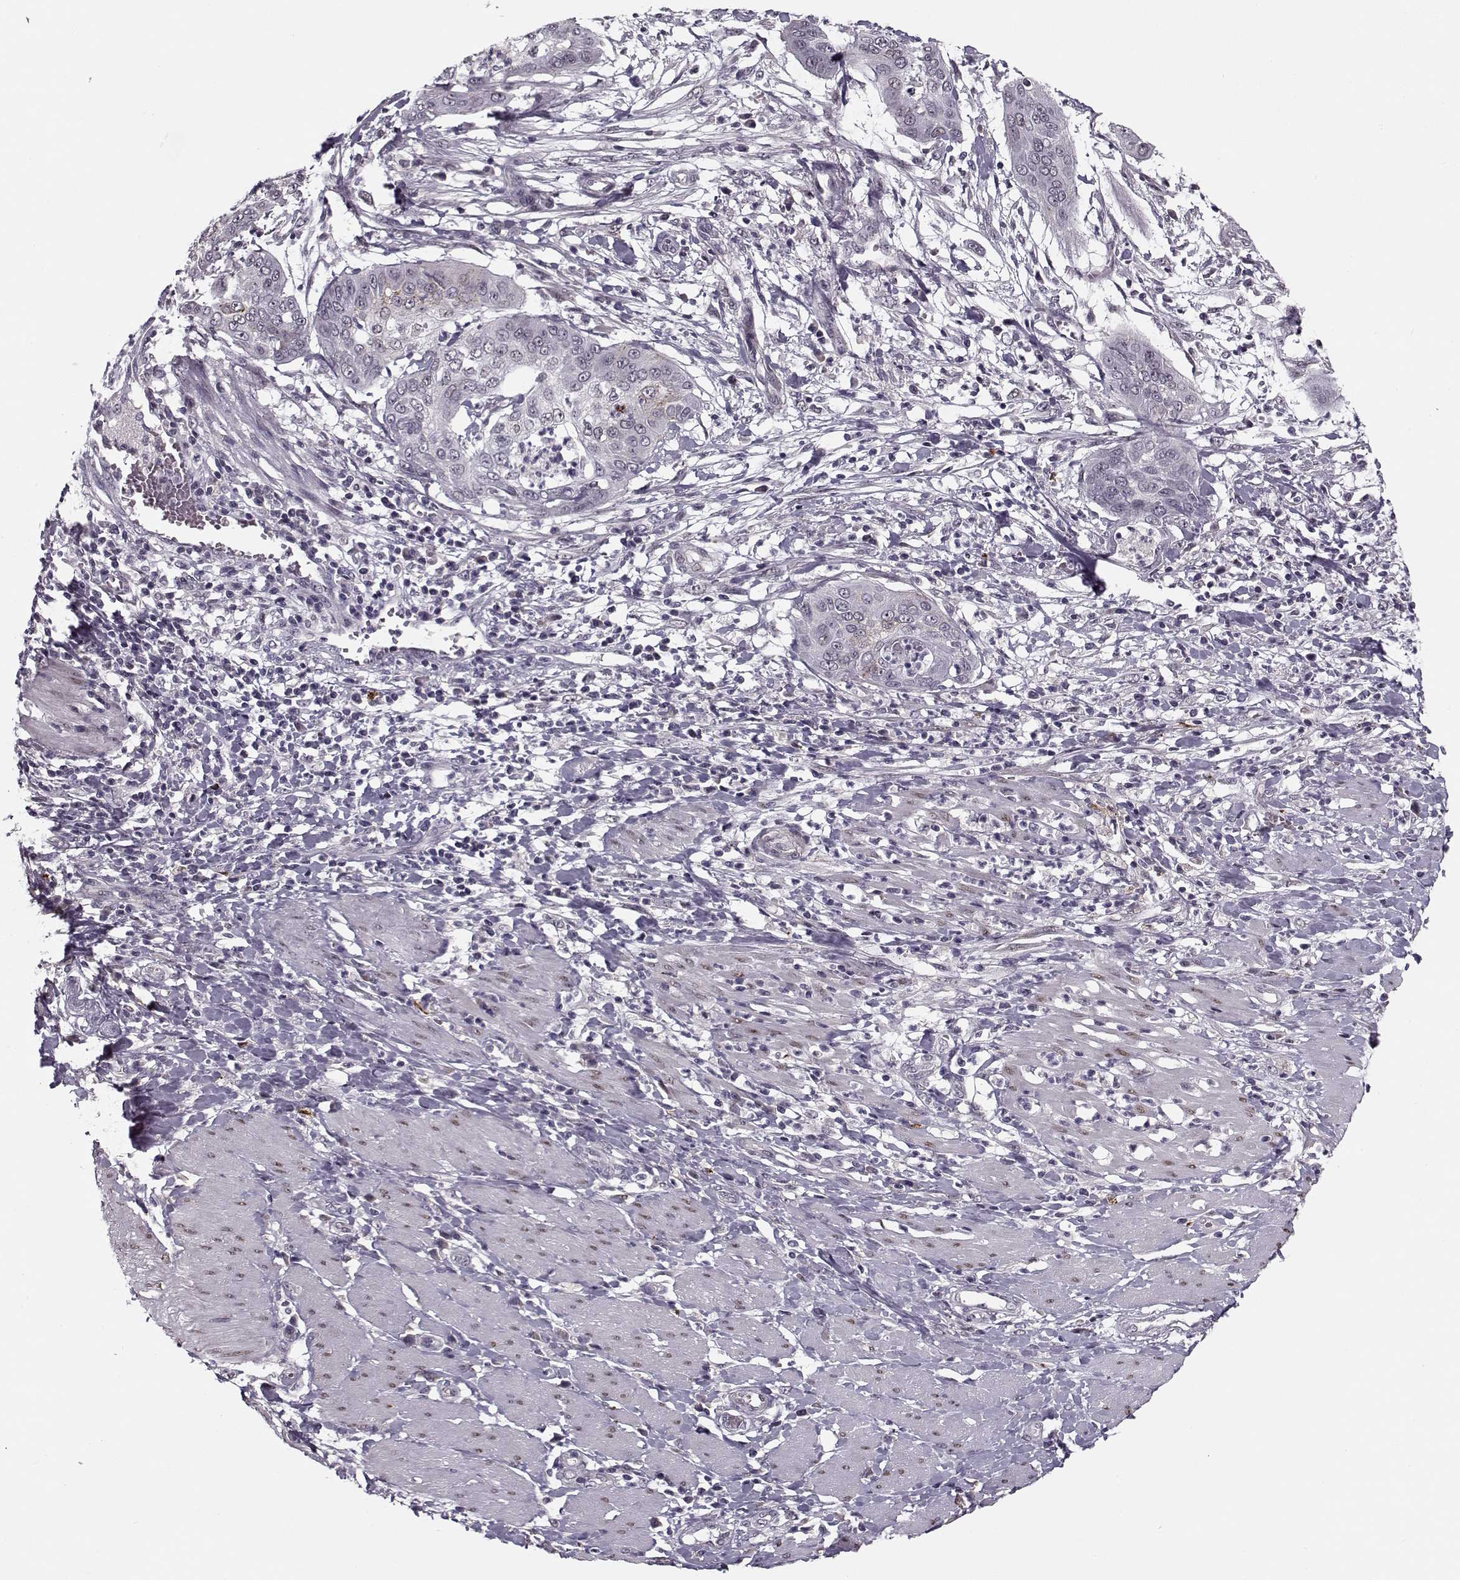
{"staining": {"intensity": "negative", "quantity": "none", "location": "none"}, "tissue": "cervical cancer", "cell_type": "Tumor cells", "image_type": "cancer", "snomed": [{"axis": "morphology", "description": "Squamous cell carcinoma, NOS"}, {"axis": "topography", "description": "Cervix"}], "caption": "This is an immunohistochemistry (IHC) histopathology image of human squamous cell carcinoma (cervical). There is no positivity in tumor cells.", "gene": "DNAI3", "patient": {"sex": "female", "age": 39}}